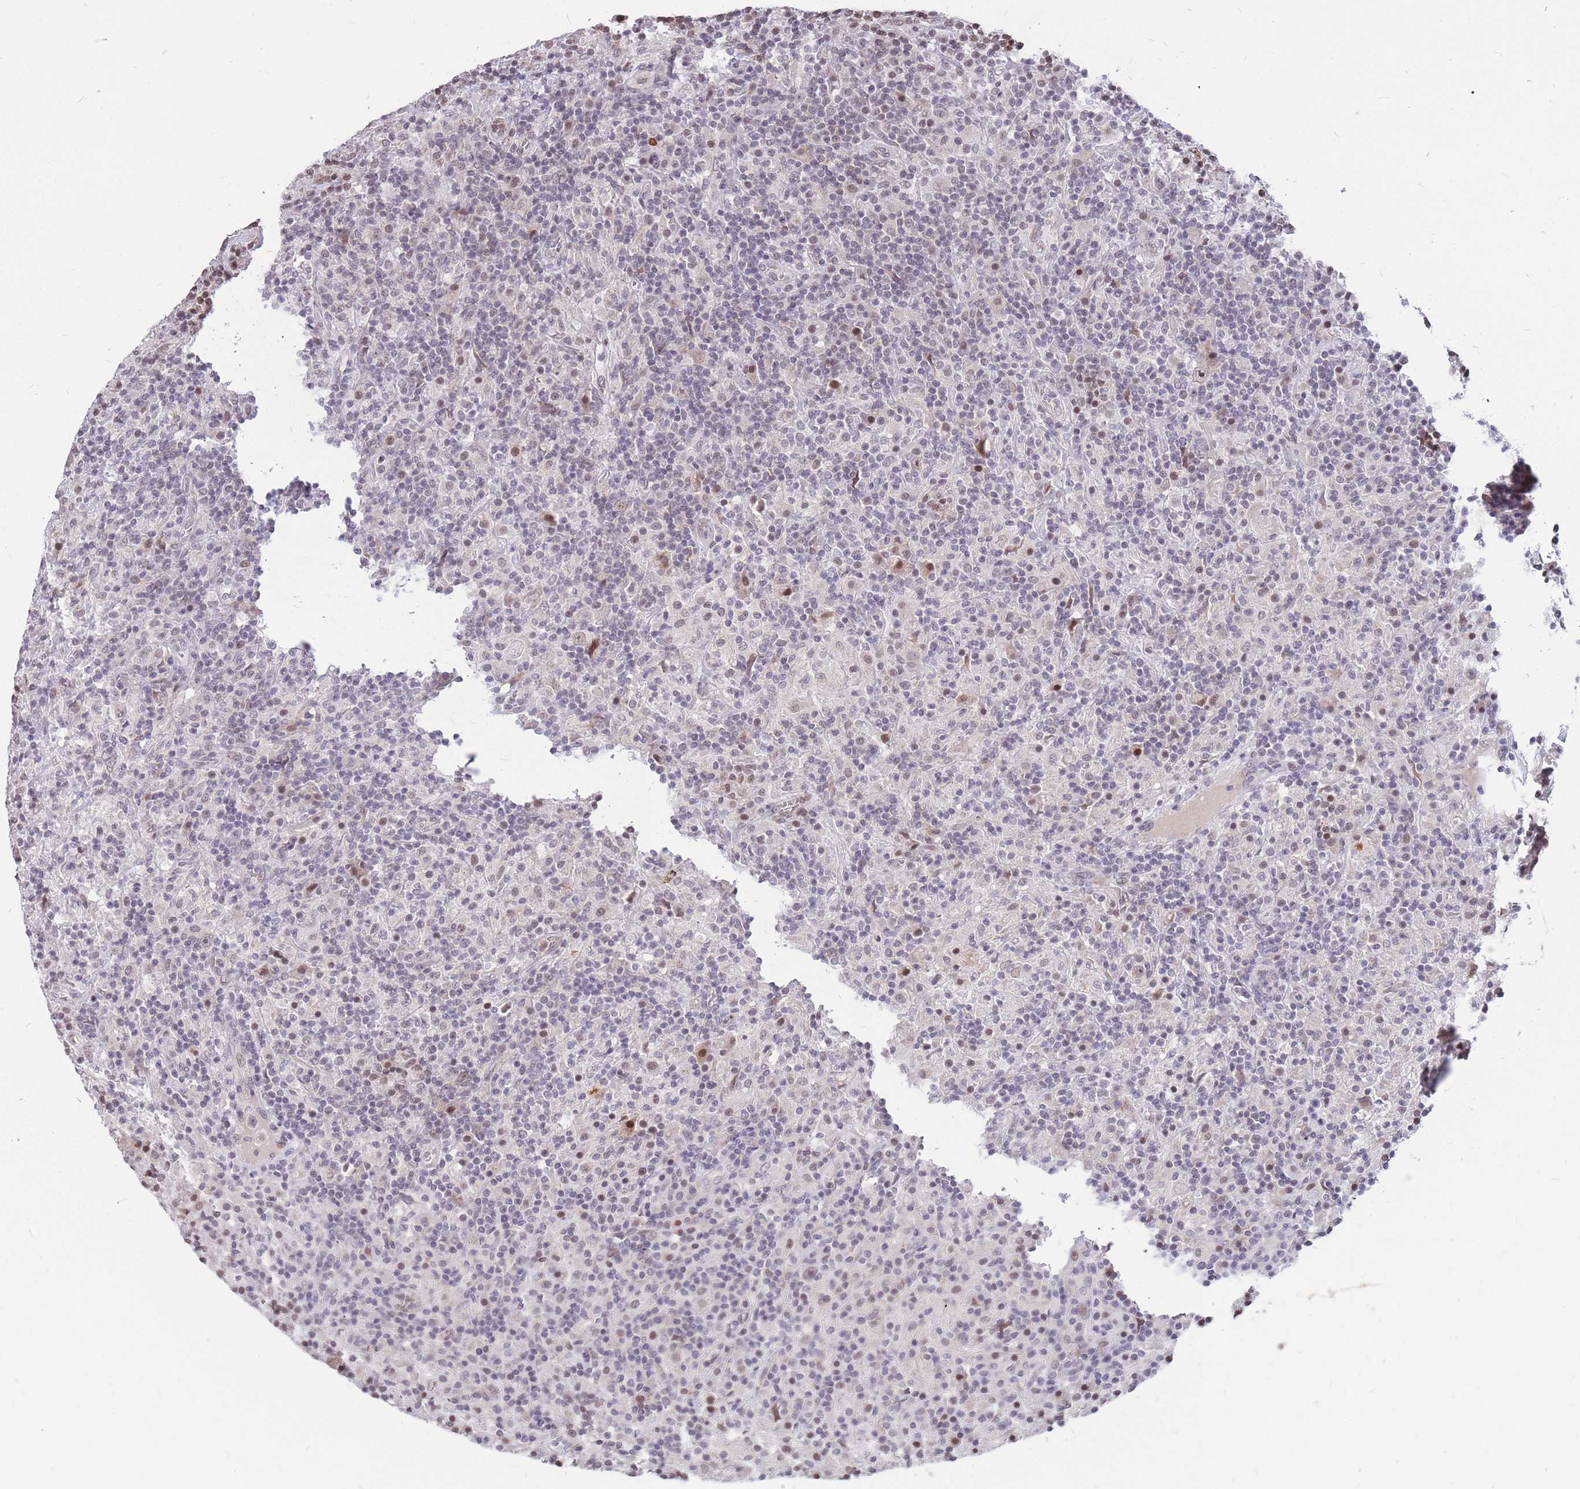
{"staining": {"intensity": "weak", "quantity": "25%-75%", "location": "nuclear"}, "tissue": "lymphoma", "cell_type": "Tumor cells", "image_type": "cancer", "snomed": [{"axis": "morphology", "description": "Hodgkin's disease, NOS"}, {"axis": "topography", "description": "Lymph node"}], "caption": "IHC photomicrograph of neoplastic tissue: human Hodgkin's disease stained using IHC shows low levels of weak protein expression localized specifically in the nuclear of tumor cells, appearing as a nuclear brown color.", "gene": "ADD2", "patient": {"sex": "male", "age": 70}}